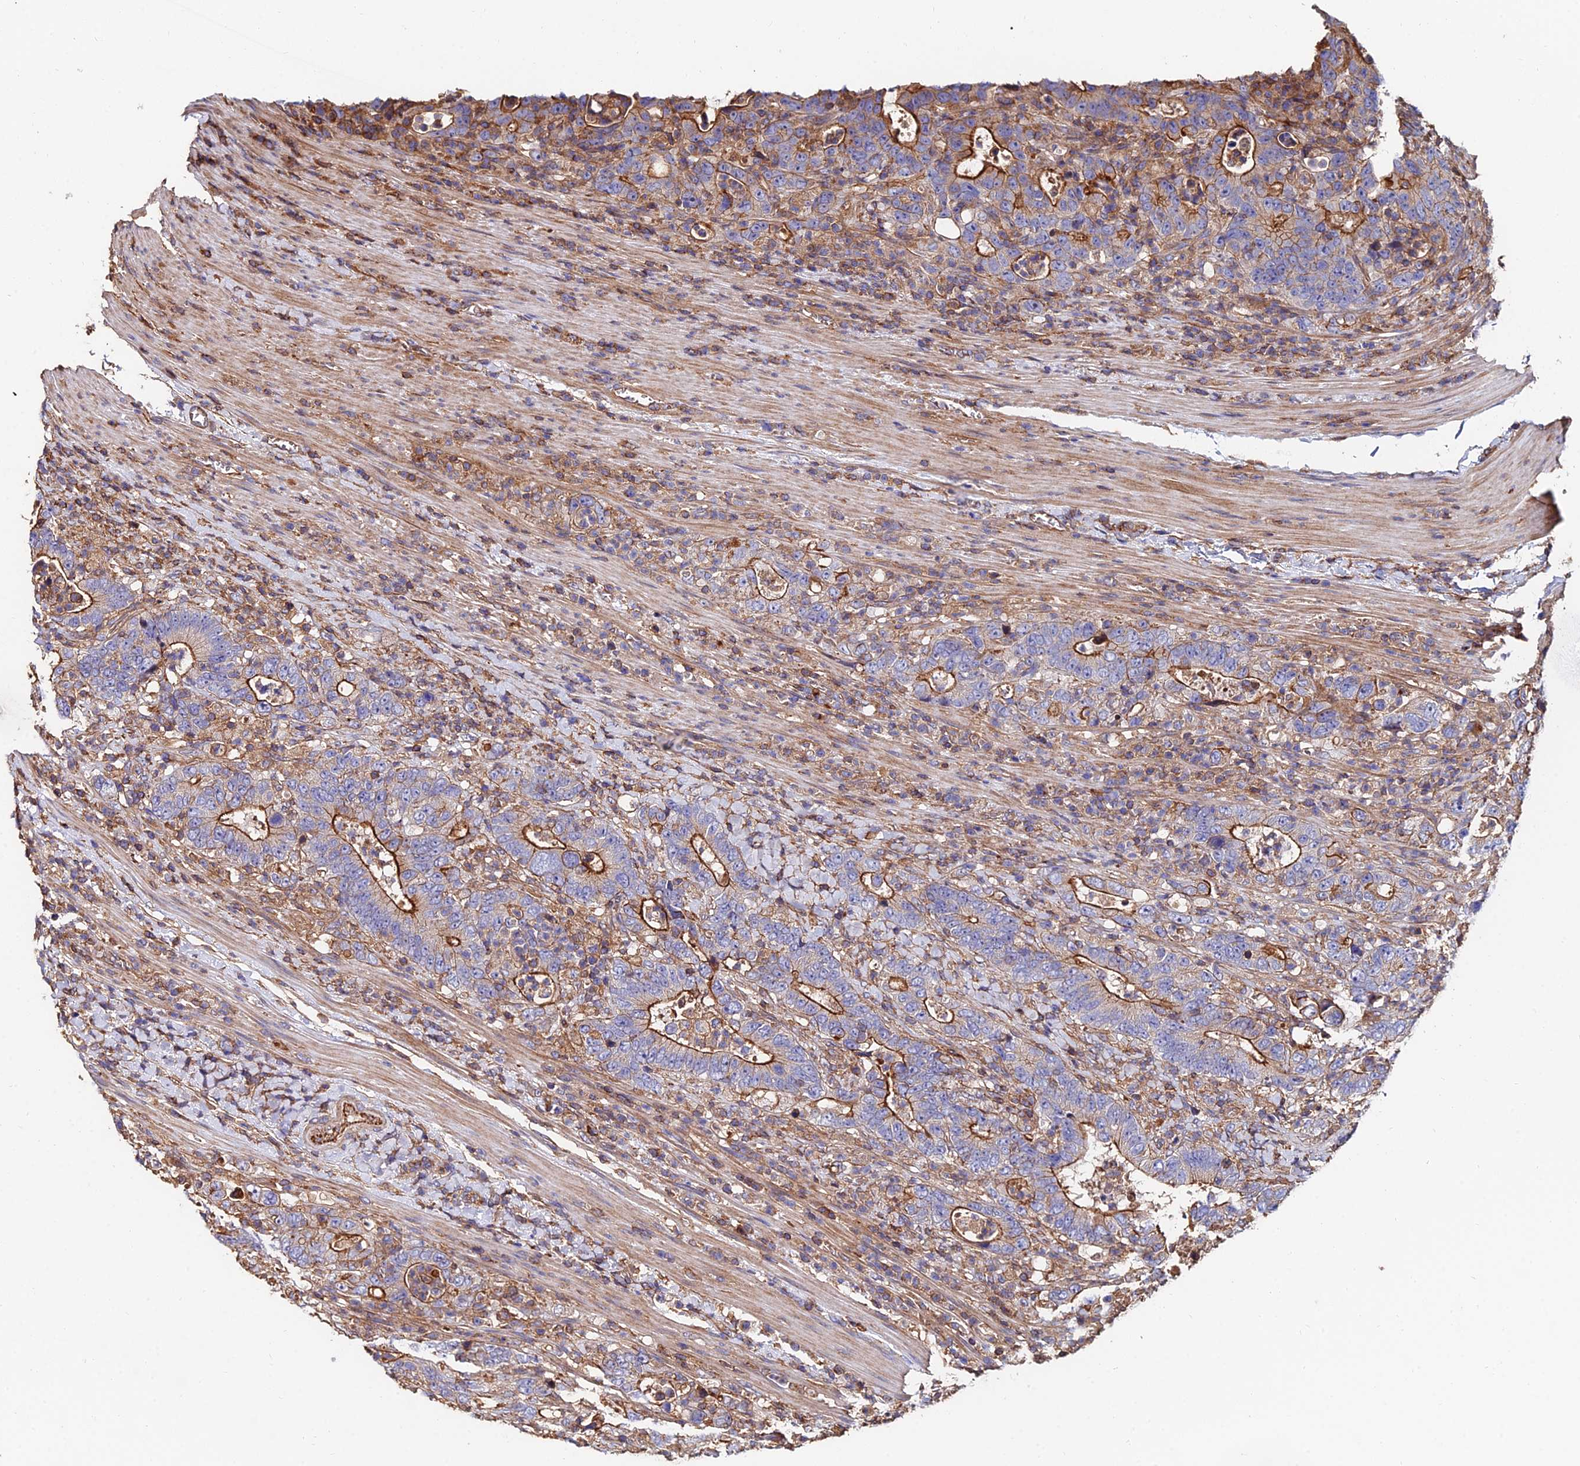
{"staining": {"intensity": "moderate", "quantity": "25%-75%", "location": "cytoplasmic/membranous"}, "tissue": "colorectal cancer", "cell_type": "Tumor cells", "image_type": "cancer", "snomed": [{"axis": "morphology", "description": "Adenocarcinoma, NOS"}, {"axis": "topography", "description": "Colon"}], "caption": "The photomicrograph shows staining of colorectal adenocarcinoma, revealing moderate cytoplasmic/membranous protein positivity (brown color) within tumor cells.", "gene": "EXT1", "patient": {"sex": "female", "age": 75}}